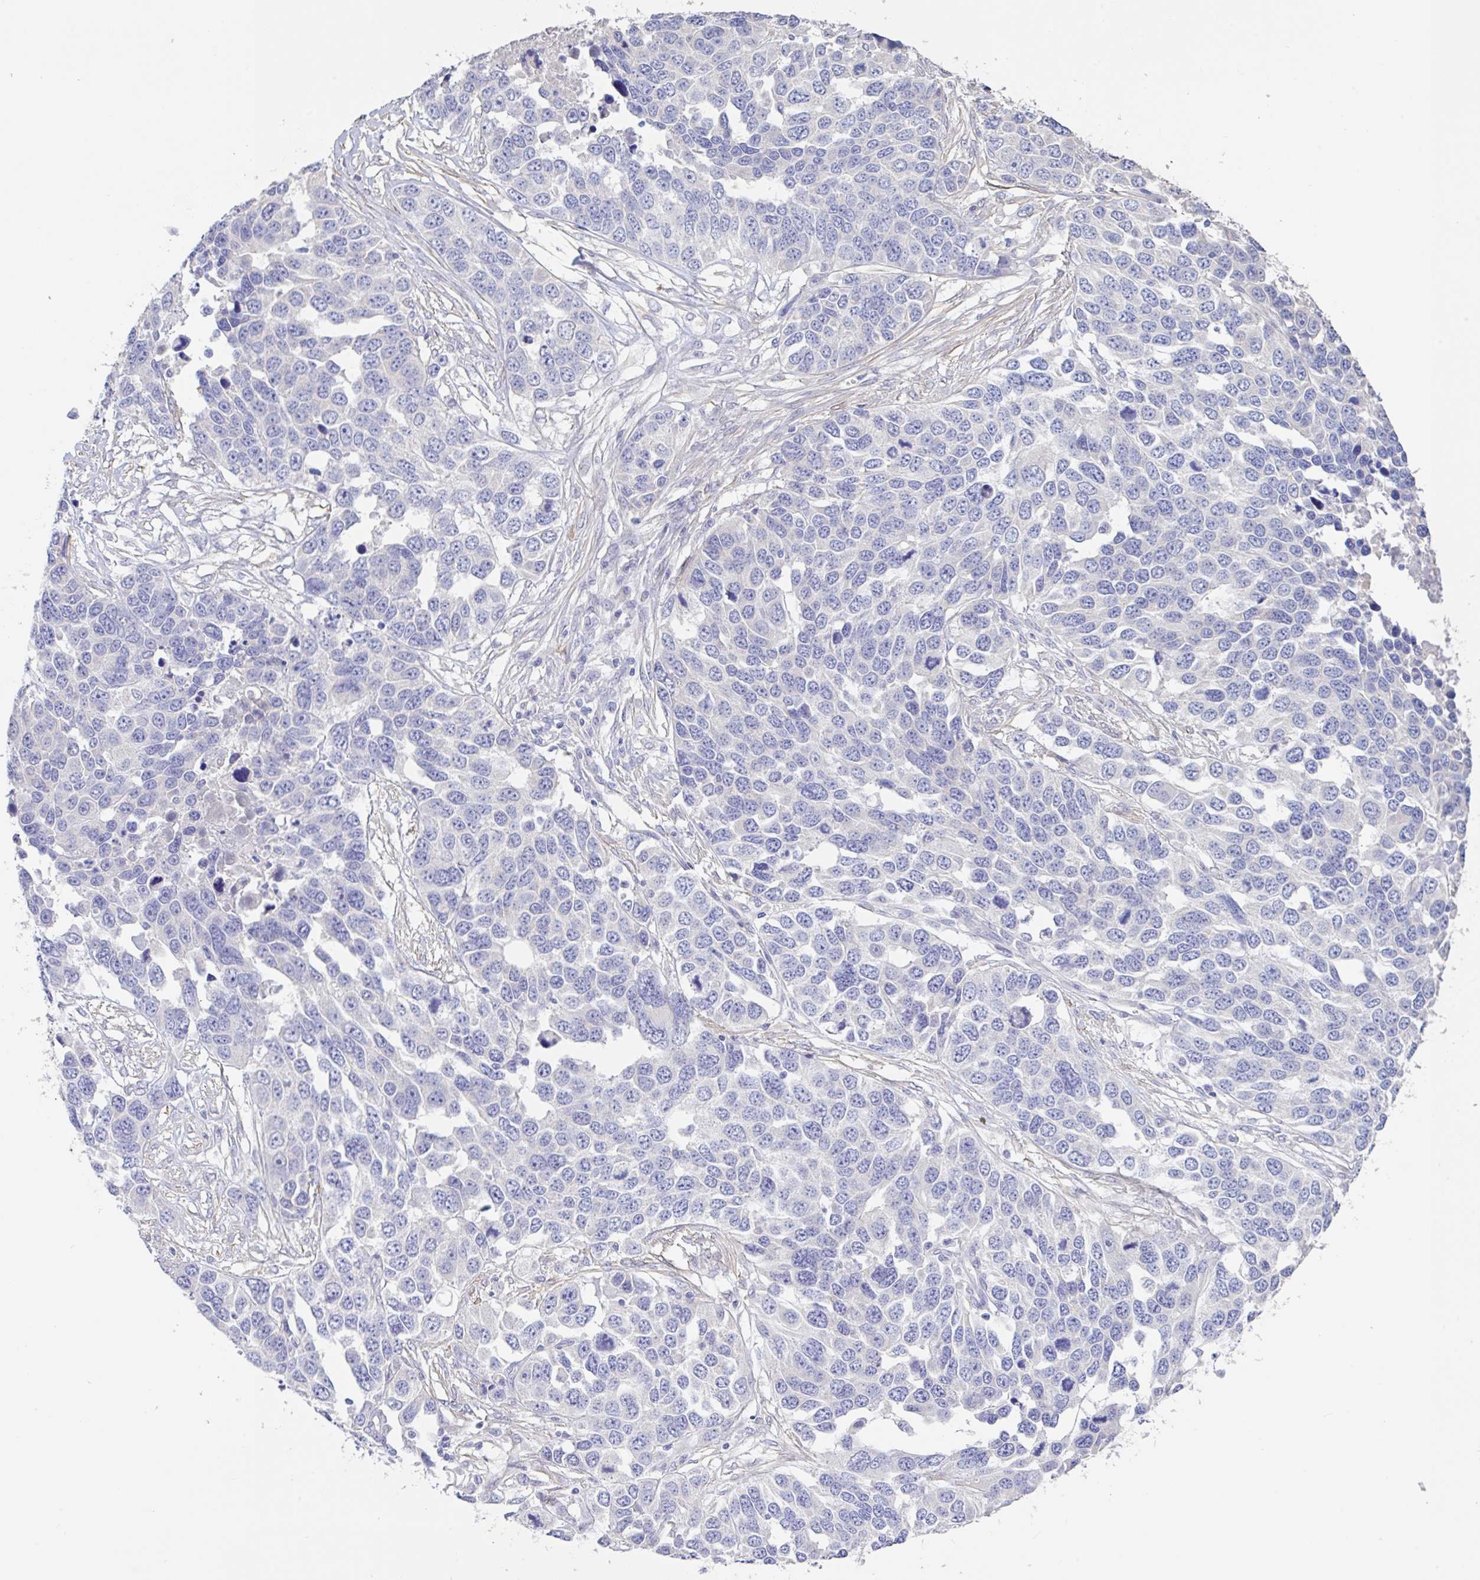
{"staining": {"intensity": "negative", "quantity": "none", "location": "none"}, "tissue": "ovarian cancer", "cell_type": "Tumor cells", "image_type": "cancer", "snomed": [{"axis": "morphology", "description": "Cystadenocarcinoma, serous, NOS"}, {"axis": "topography", "description": "Ovary"}], "caption": "Immunohistochemical staining of human ovarian cancer reveals no significant expression in tumor cells.", "gene": "PYGM", "patient": {"sex": "female", "age": 76}}